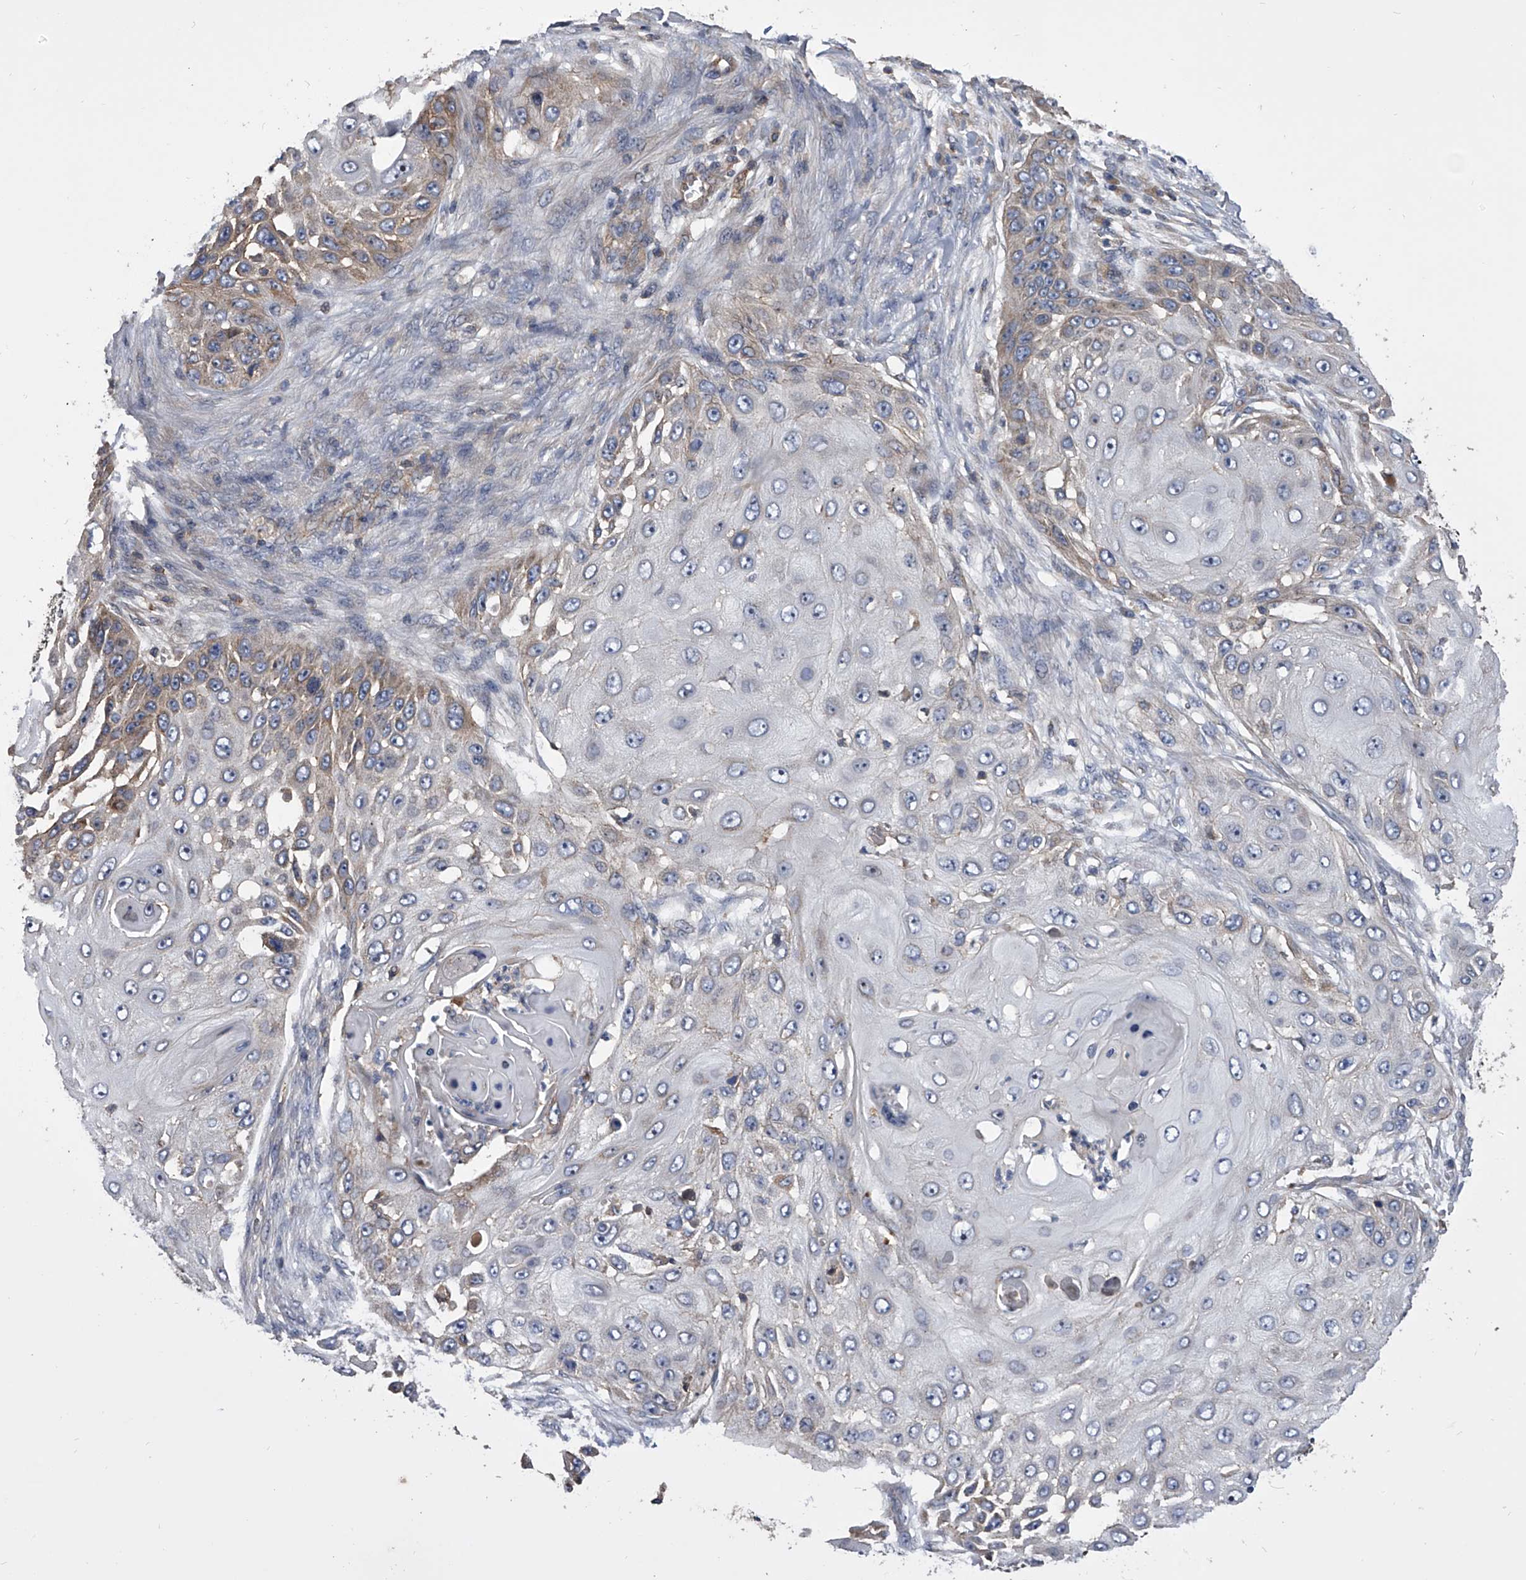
{"staining": {"intensity": "moderate", "quantity": "<25%", "location": "cytoplasmic/membranous"}, "tissue": "skin cancer", "cell_type": "Tumor cells", "image_type": "cancer", "snomed": [{"axis": "morphology", "description": "Squamous cell carcinoma, NOS"}, {"axis": "topography", "description": "Skin"}], "caption": "Human skin squamous cell carcinoma stained with a brown dye exhibits moderate cytoplasmic/membranous positive staining in approximately <25% of tumor cells.", "gene": "CUL7", "patient": {"sex": "female", "age": 44}}